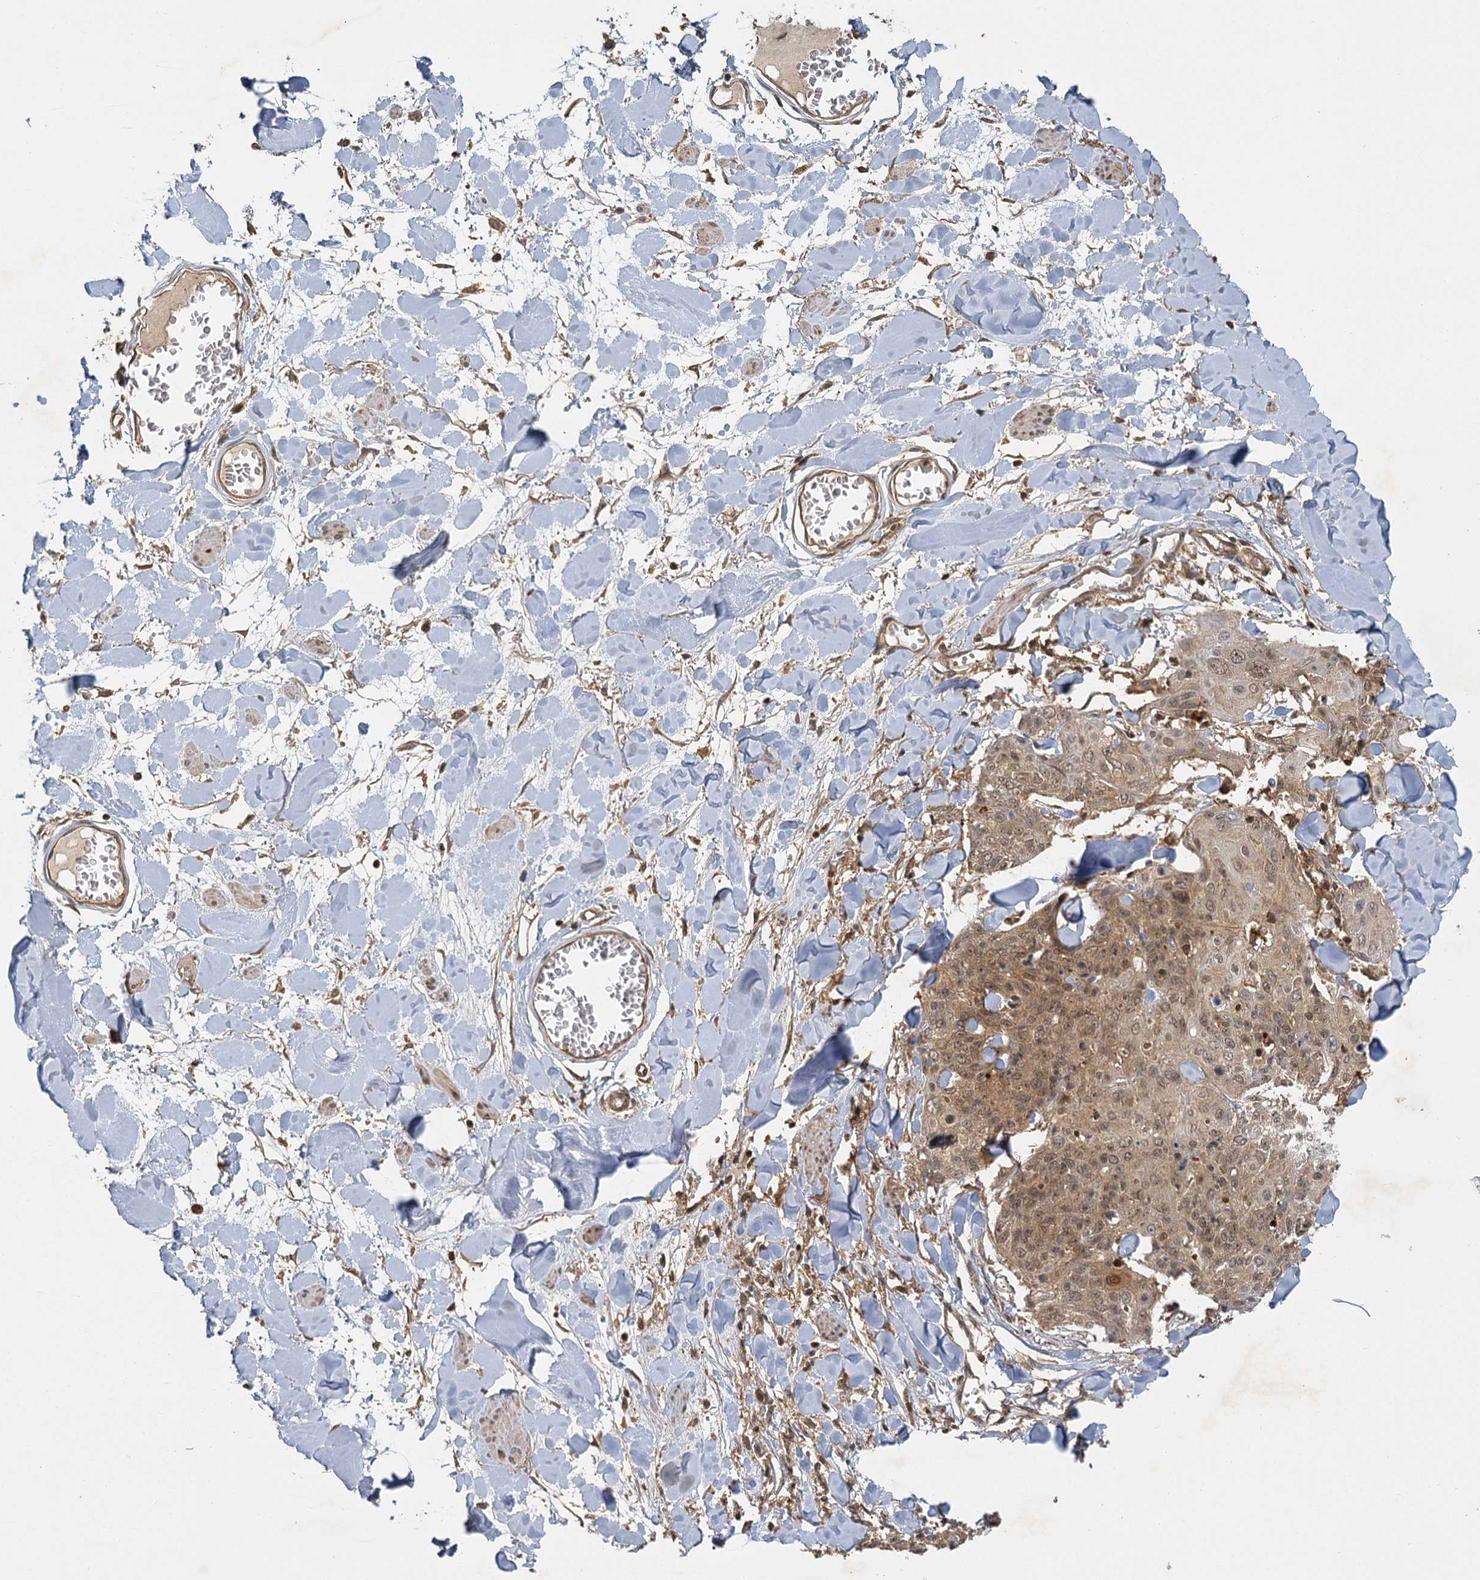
{"staining": {"intensity": "moderate", "quantity": ">75%", "location": "cytoplasmic/membranous,nuclear"}, "tissue": "skin cancer", "cell_type": "Tumor cells", "image_type": "cancer", "snomed": [{"axis": "morphology", "description": "Squamous cell carcinoma, NOS"}, {"axis": "topography", "description": "Skin"}, {"axis": "topography", "description": "Vulva"}], "caption": "This photomicrograph demonstrates IHC staining of human skin cancer (squamous cell carcinoma), with medium moderate cytoplasmic/membranous and nuclear expression in approximately >75% of tumor cells.", "gene": "ZNF549", "patient": {"sex": "female", "age": 85}}